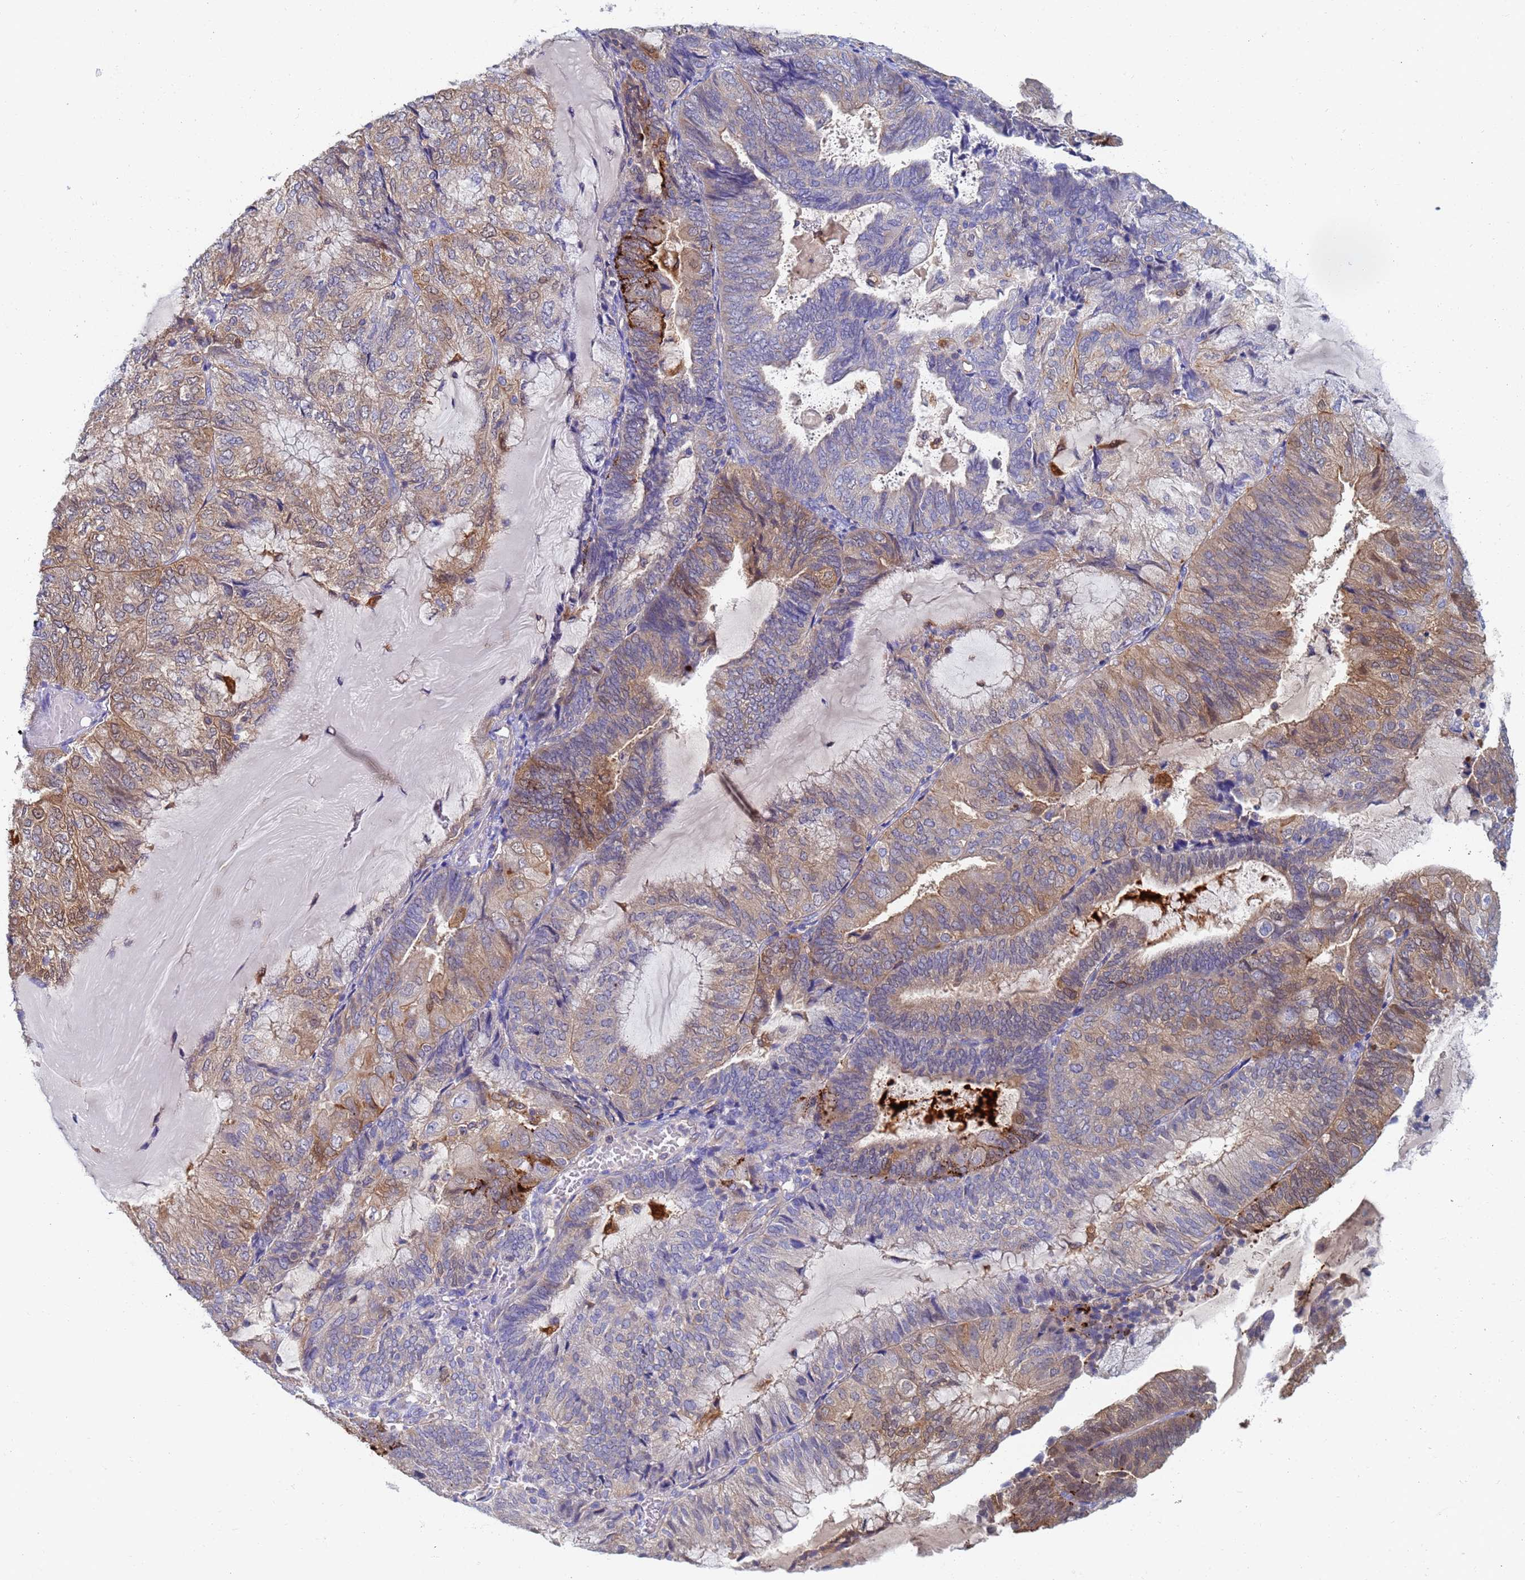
{"staining": {"intensity": "moderate", "quantity": ">75%", "location": "cytoplasmic/membranous"}, "tissue": "endometrial cancer", "cell_type": "Tumor cells", "image_type": "cancer", "snomed": [{"axis": "morphology", "description": "Adenocarcinoma, NOS"}, {"axis": "topography", "description": "Endometrium"}], "caption": "Immunohistochemical staining of endometrial cancer (adenocarcinoma) exhibits medium levels of moderate cytoplasmic/membranous protein staining in approximately >75% of tumor cells.", "gene": "GCHFR", "patient": {"sex": "female", "age": 81}}